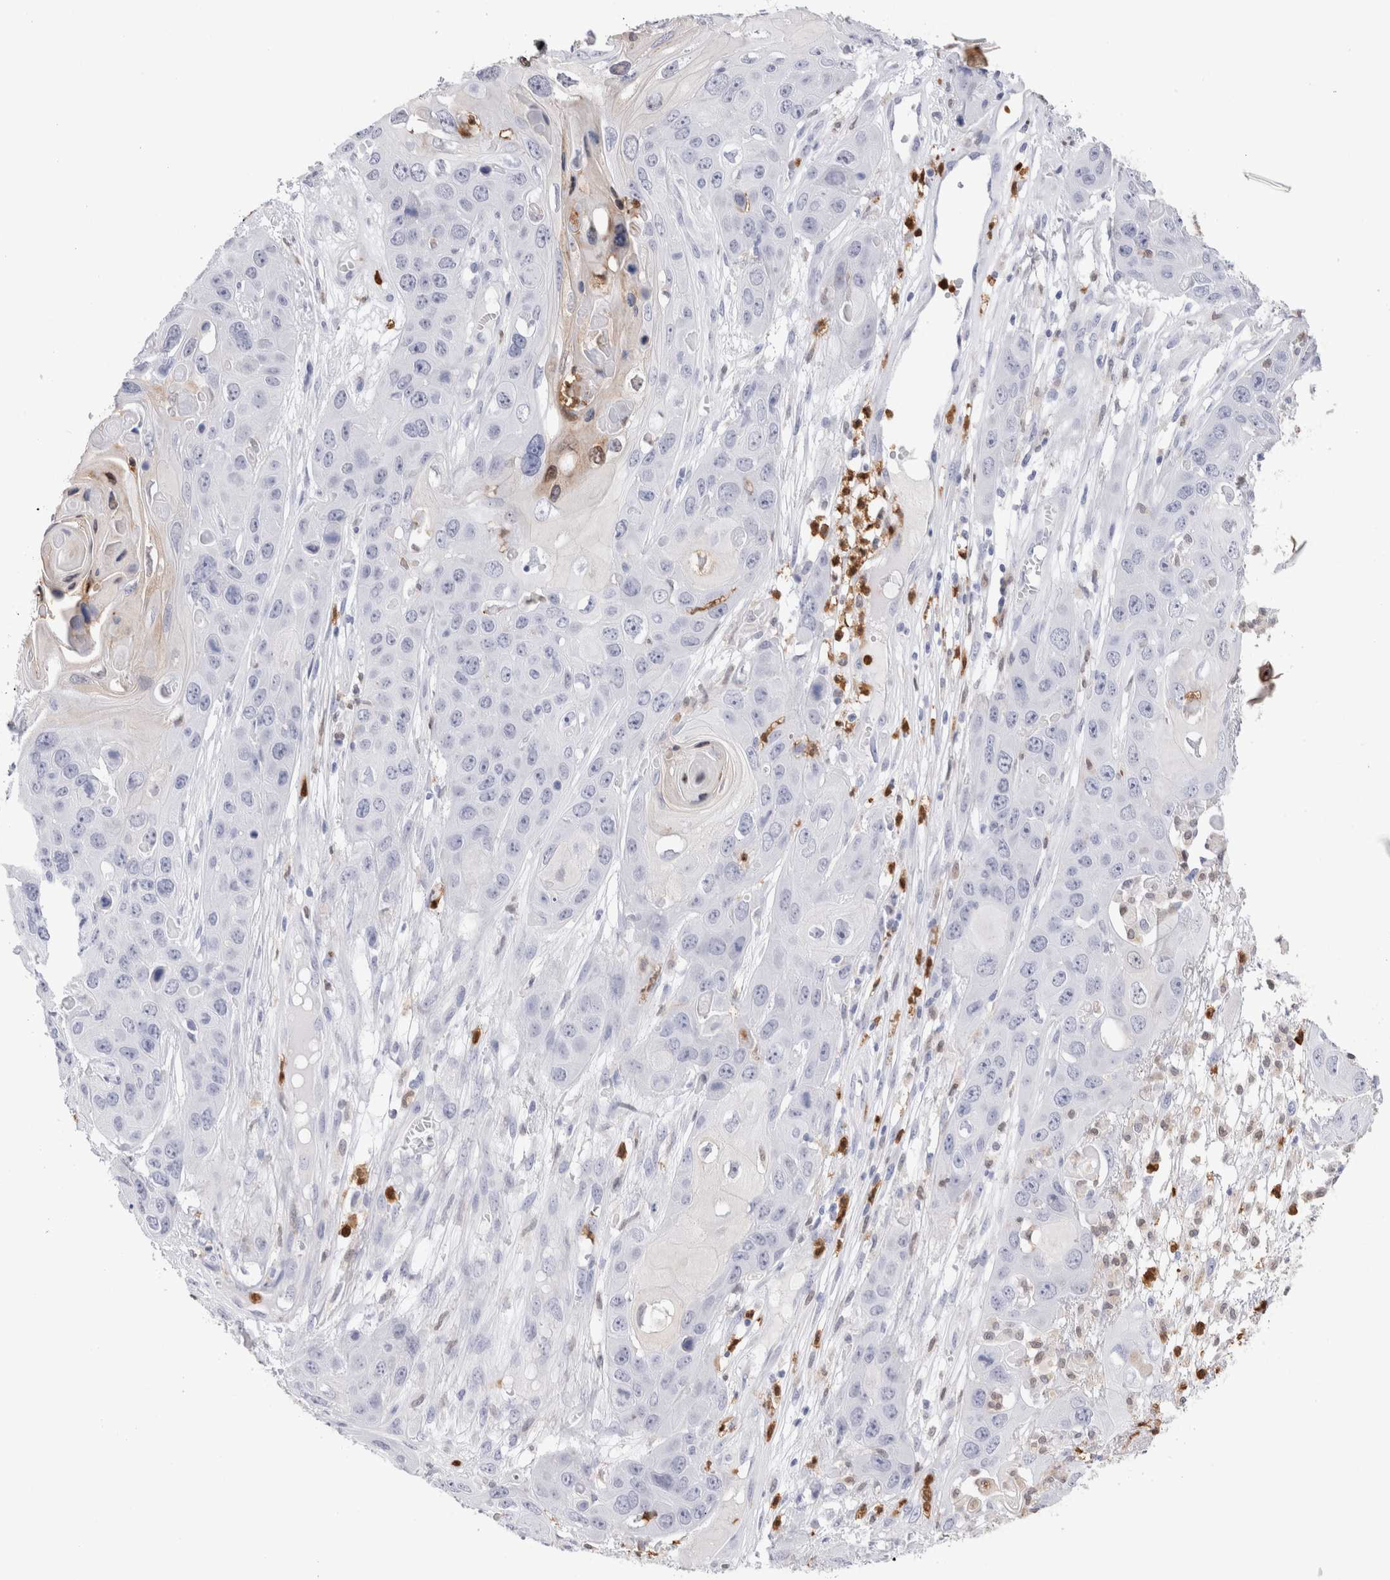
{"staining": {"intensity": "negative", "quantity": "none", "location": "none"}, "tissue": "skin cancer", "cell_type": "Tumor cells", "image_type": "cancer", "snomed": [{"axis": "morphology", "description": "Squamous cell carcinoma, NOS"}, {"axis": "topography", "description": "Skin"}], "caption": "Skin squamous cell carcinoma stained for a protein using immunohistochemistry (IHC) reveals no expression tumor cells.", "gene": "SLC10A5", "patient": {"sex": "male", "age": 55}}